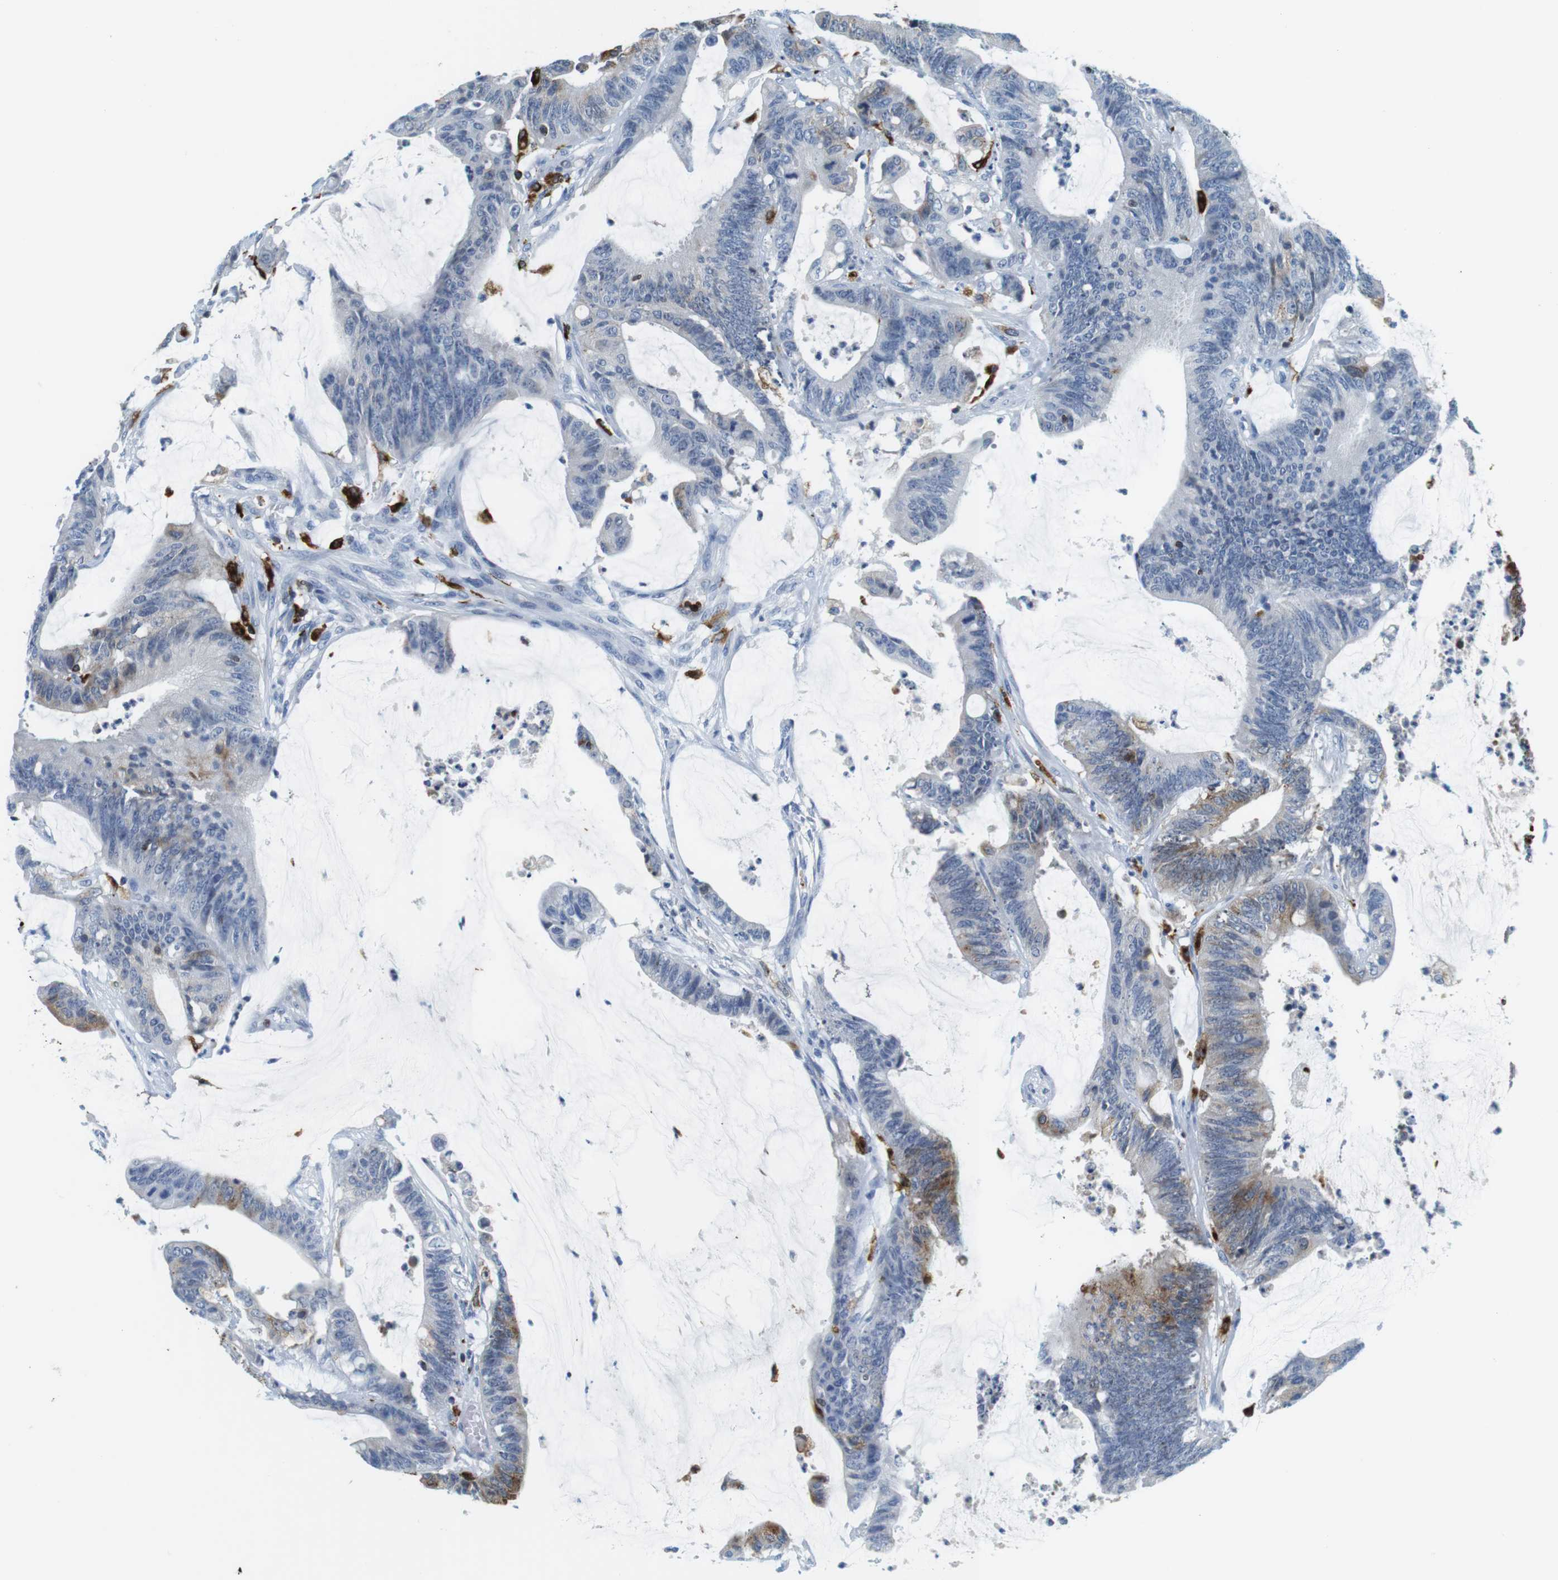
{"staining": {"intensity": "moderate", "quantity": "<25%", "location": "cytoplasmic/membranous"}, "tissue": "colorectal cancer", "cell_type": "Tumor cells", "image_type": "cancer", "snomed": [{"axis": "morphology", "description": "Adenocarcinoma, NOS"}, {"axis": "topography", "description": "Rectum"}], "caption": "An image of human colorectal cancer stained for a protein demonstrates moderate cytoplasmic/membranous brown staining in tumor cells. Nuclei are stained in blue.", "gene": "CIITA", "patient": {"sex": "female", "age": 66}}